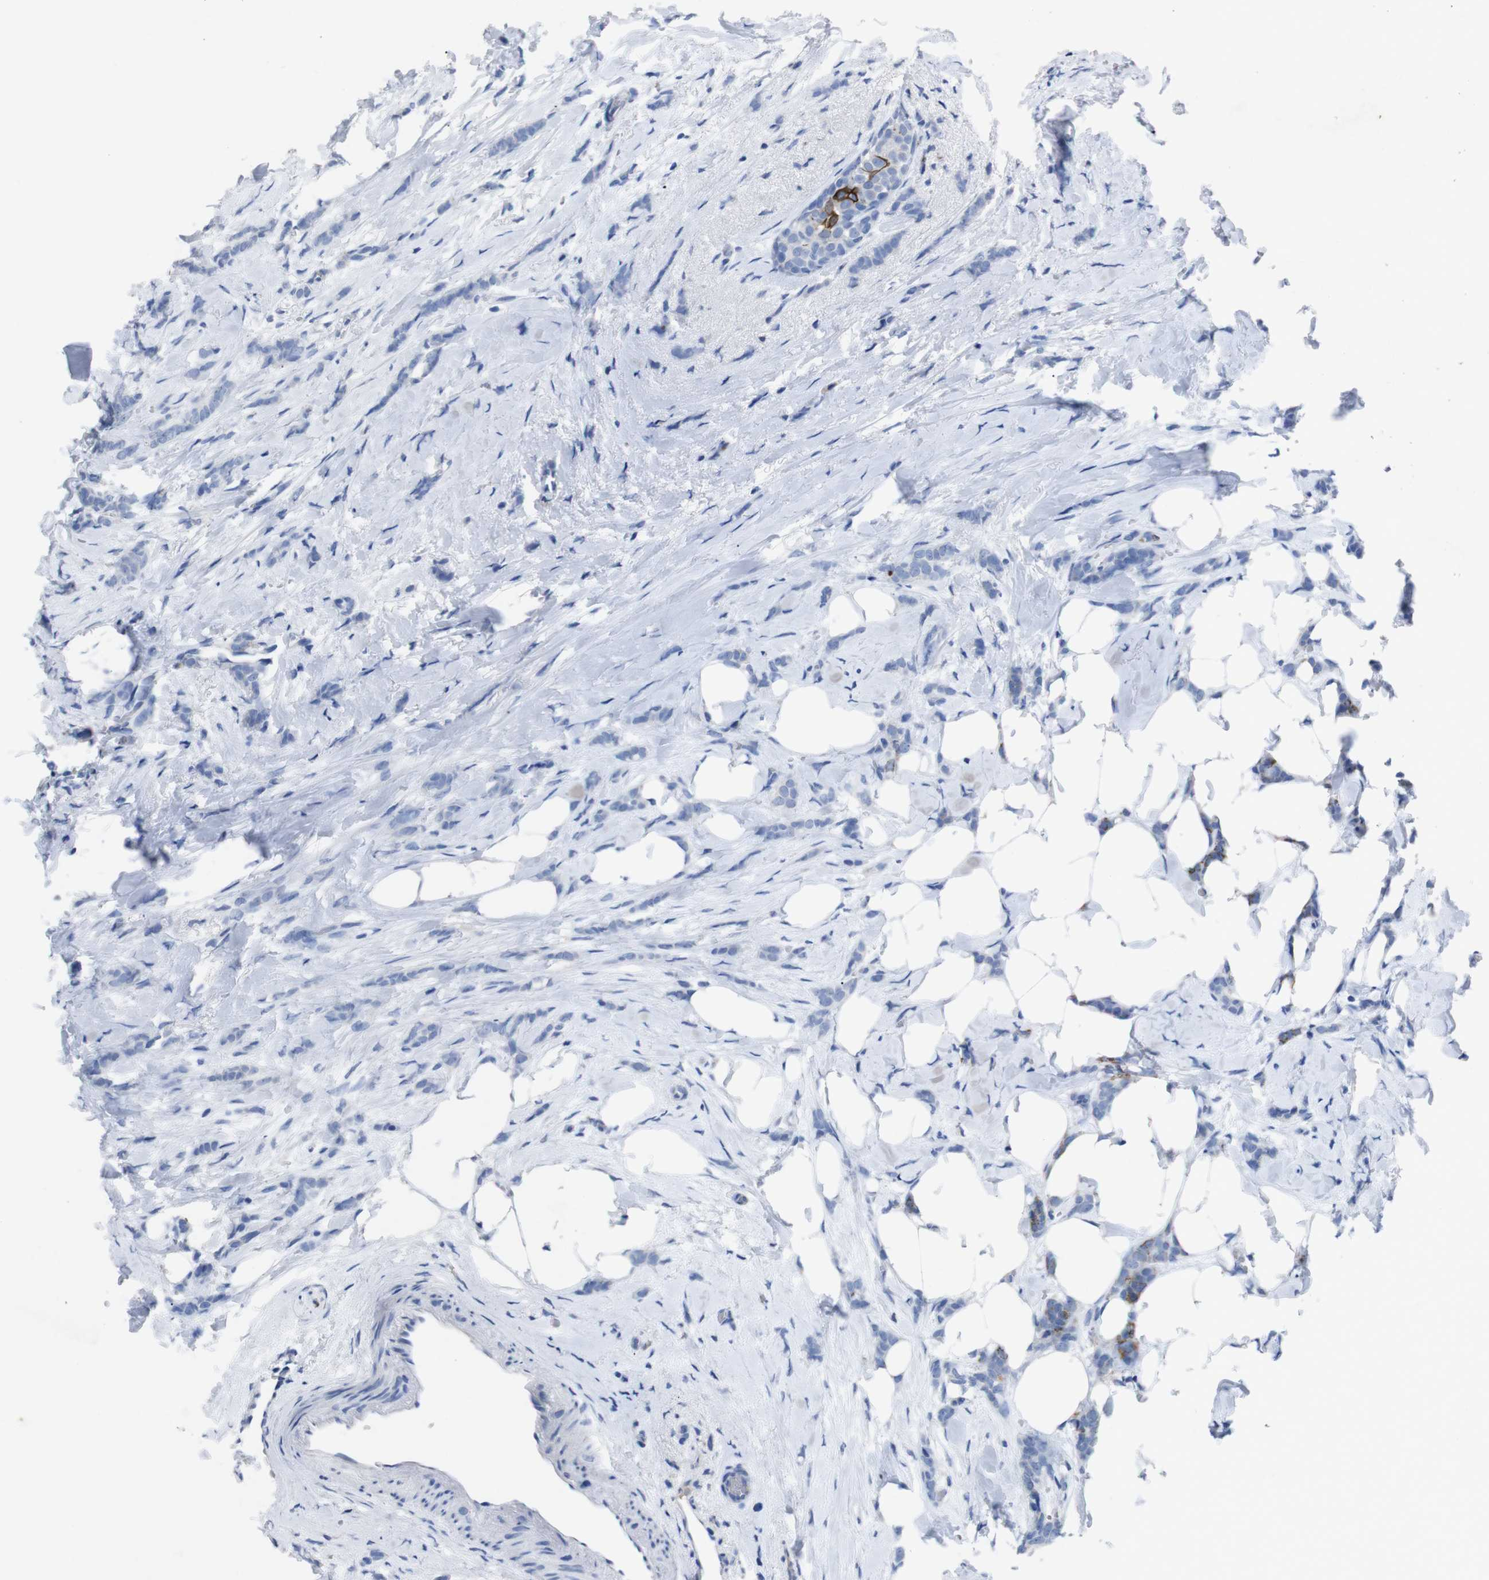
{"staining": {"intensity": "moderate", "quantity": "<25%", "location": "cytoplasmic/membranous"}, "tissue": "breast cancer", "cell_type": "Tumor cells", "image_type": "cancer", "snomed": [{"axis": "morphology", "description": "Lobular carcinoma, in situ"}, {"axis": "morphology", "description": "Lobular carcinoma"}, {"axis": "topography", "description": "Breast"}], "caption": "A photomicrograph of human breast lobular carcinoma stained for a protein exhibits moderate cytoplasmic/membranous brown staining in tumor cells.", "gene": "GJB2", "patient": {"sex": "female", "age": 41}}